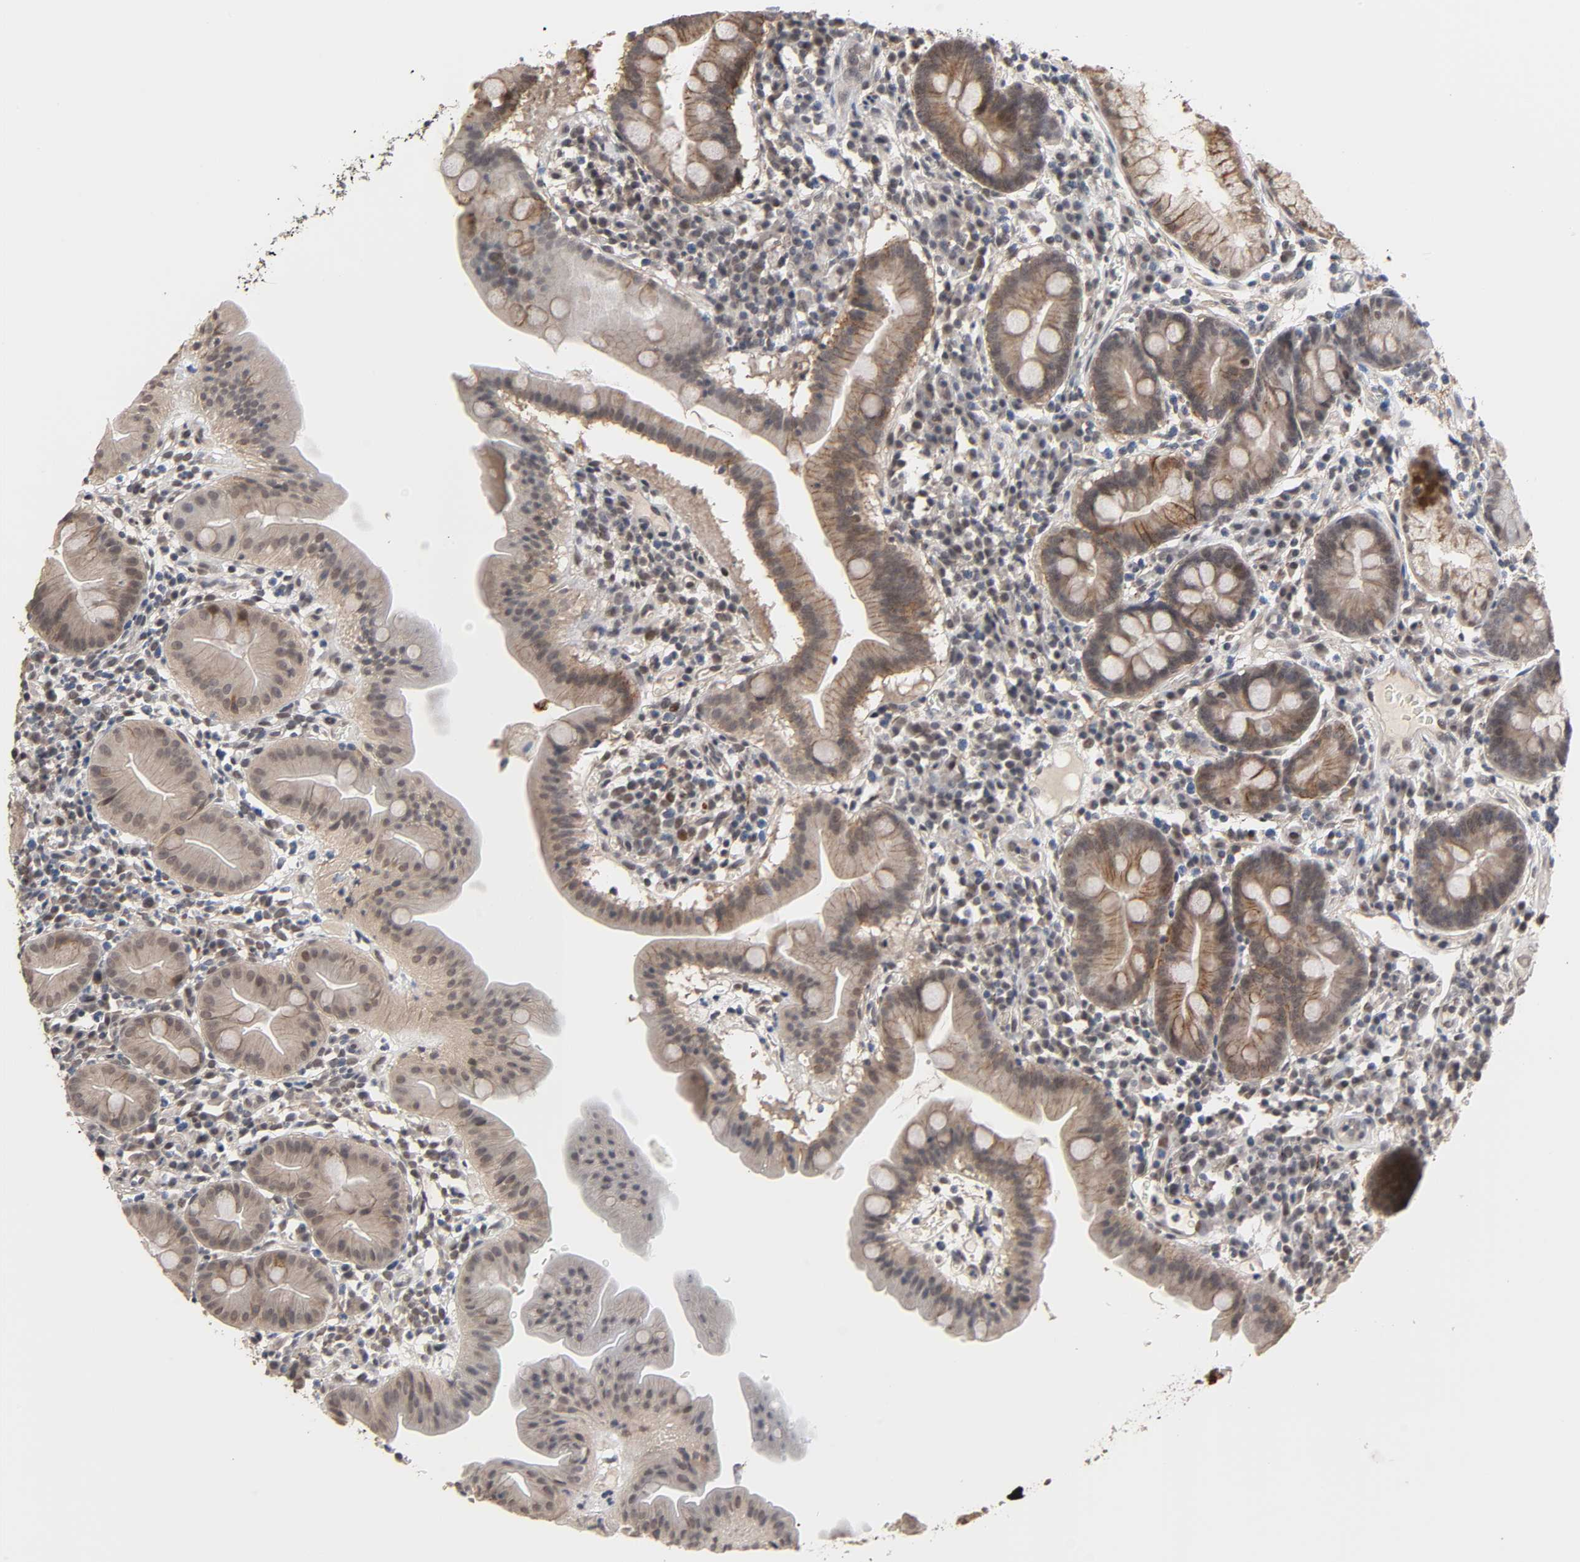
{"staining": {"intensity": "strong", "quantity": ">75%", "location": "cytoplasmic/membranous"}, "tissue": "duodenum", "cell_type": "Glandular cells", "image_type": "normal", "snomed": [{"axis": "morphology", "description": "Normal tissue, NOS"}, {"axis": "topography", "description": "Duodenum"}], "caption": "Normal duodenum displays strong cytoplasmic/membranous expression in about >75% of glandular cells, visualized by immunohistochemistry.", "gene": "HTR1E", "patient": {"sex": "male", "age": 50}}